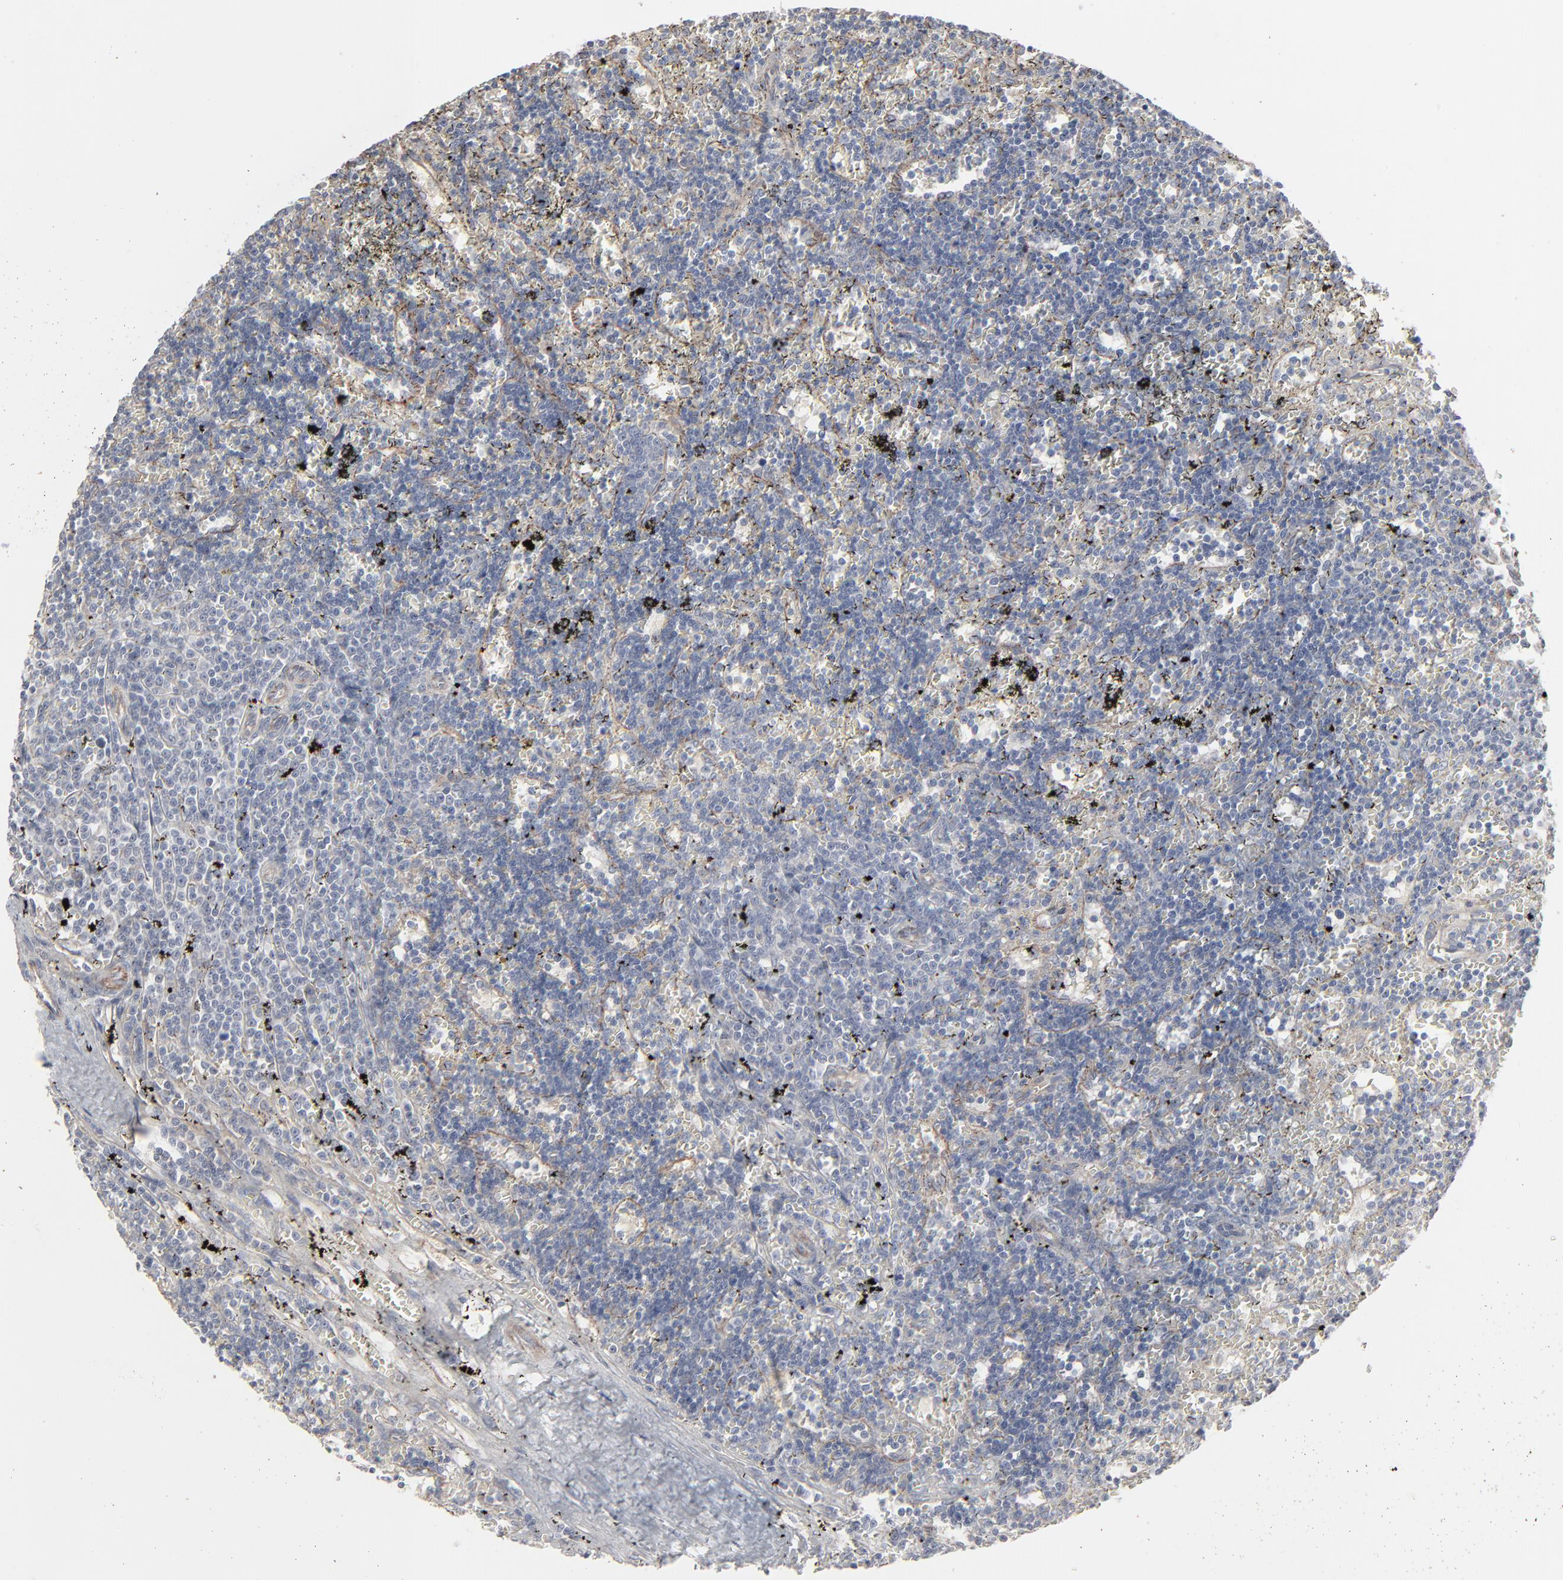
{"staining": {"intensity": "negative", "quantity": "none", "location": "none"}, "tissue": "lymphoma", "cell_type": "Tumor cells", "image_type": "cancer", "snomed": [{"axis": "morphology", "description": "Malignant lymphoma, non-Hodgkin's type, Low grade"}, {"axis": "topography", "description": "Spleen"}], "caption": "High magnification brightfield microscopy of malignant lymphoma, non-Hodgkin's type (low-grade) stained with DAB (3,3'-diaminobenzidine) (brown) and counterstained with hematoxylin (blue): tumor cells show no significant staining.", "gene": "CTNND1", "patient": {"sex": "male", "age": 60}}